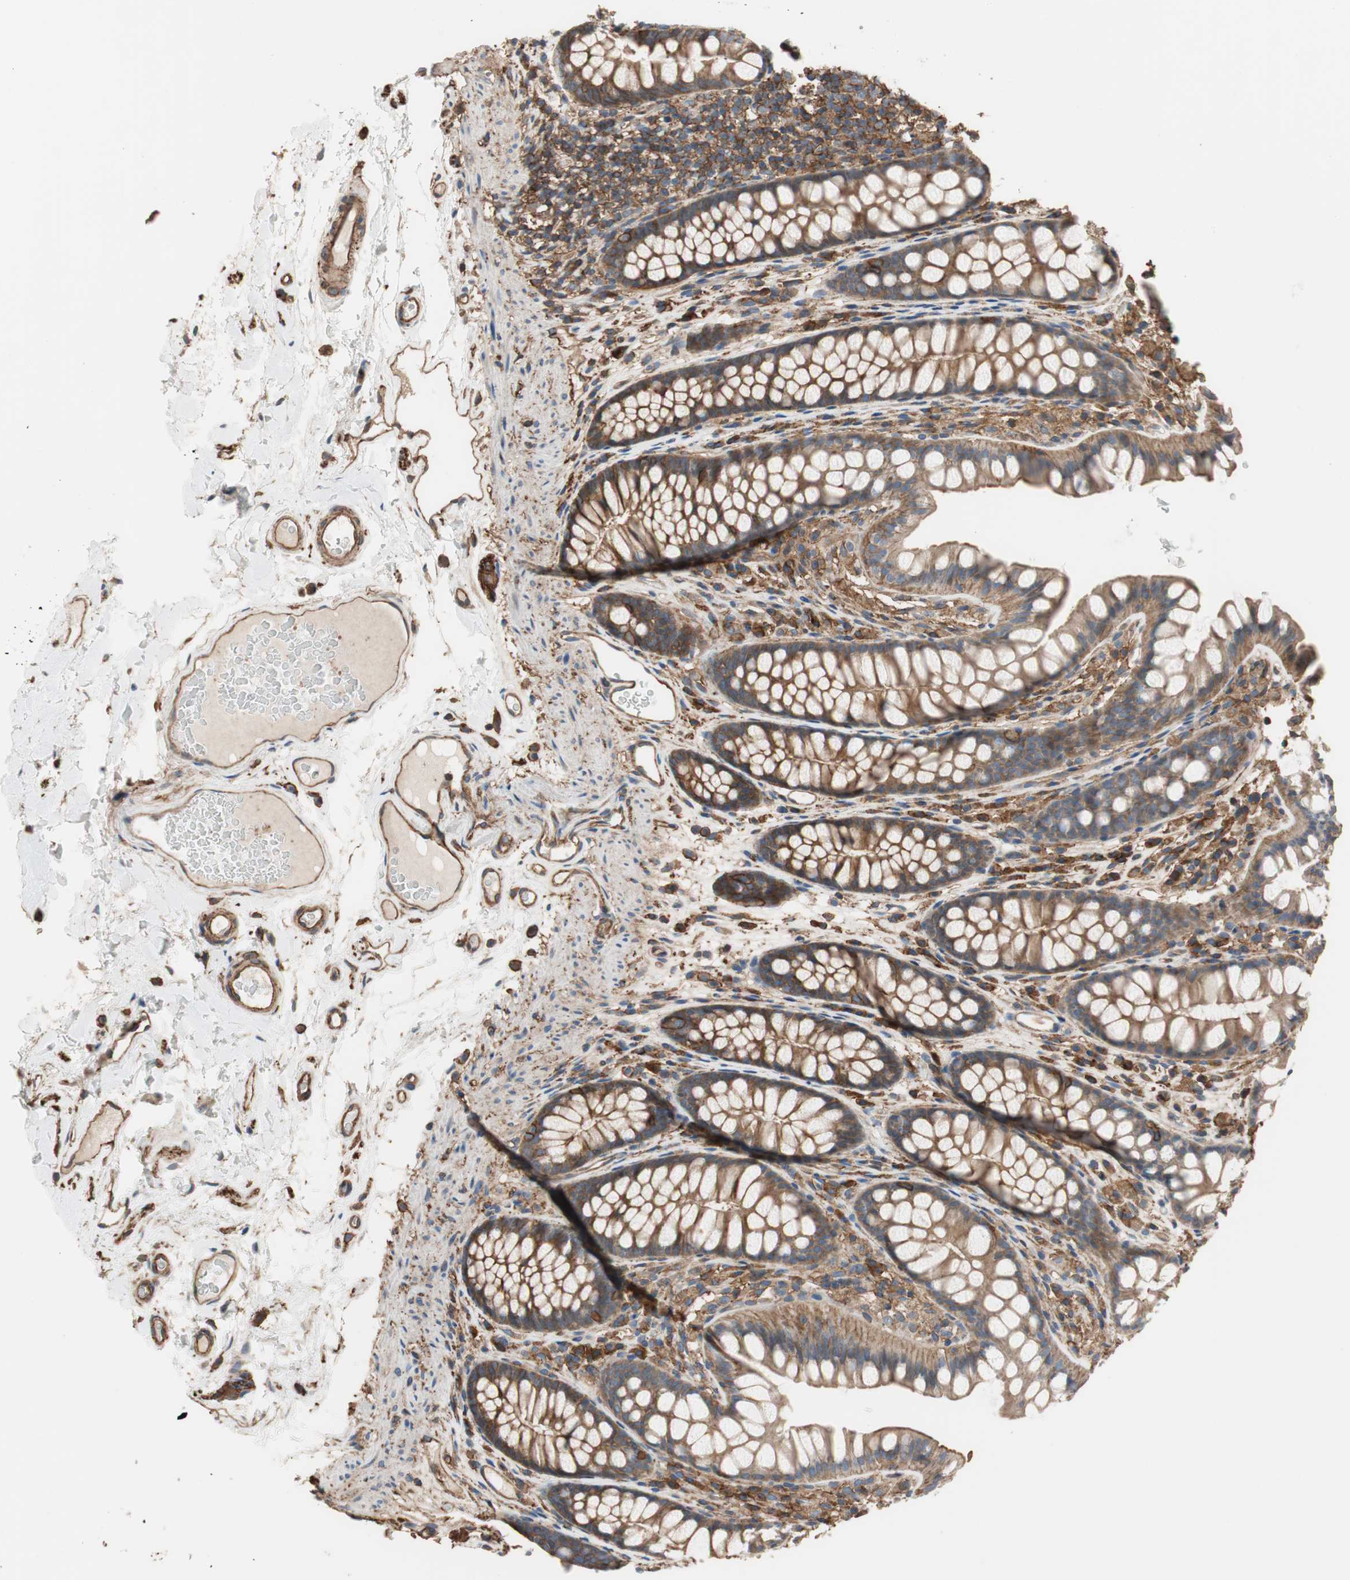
{"staining": {"intensity": "moderate", "quantity": ">75%", "location": "cytoplasmic/membranous"}, "tissue": "colon", "cell_type": "Endothelial cells", "image_type": "normal", "snomed": [{"axis": "morphology", "description": "Normal tissue, NOS"}, {"axis": "topography", "description": "Colon"}], "caption": "Benign colon demonstrates moderate cytoplasmic/membranous expression in about >75% of endothelial cells, visualized by immunohistochemistry.", "gene": "IL1RL1", "patient": {"sex": "female", "age": 55}}